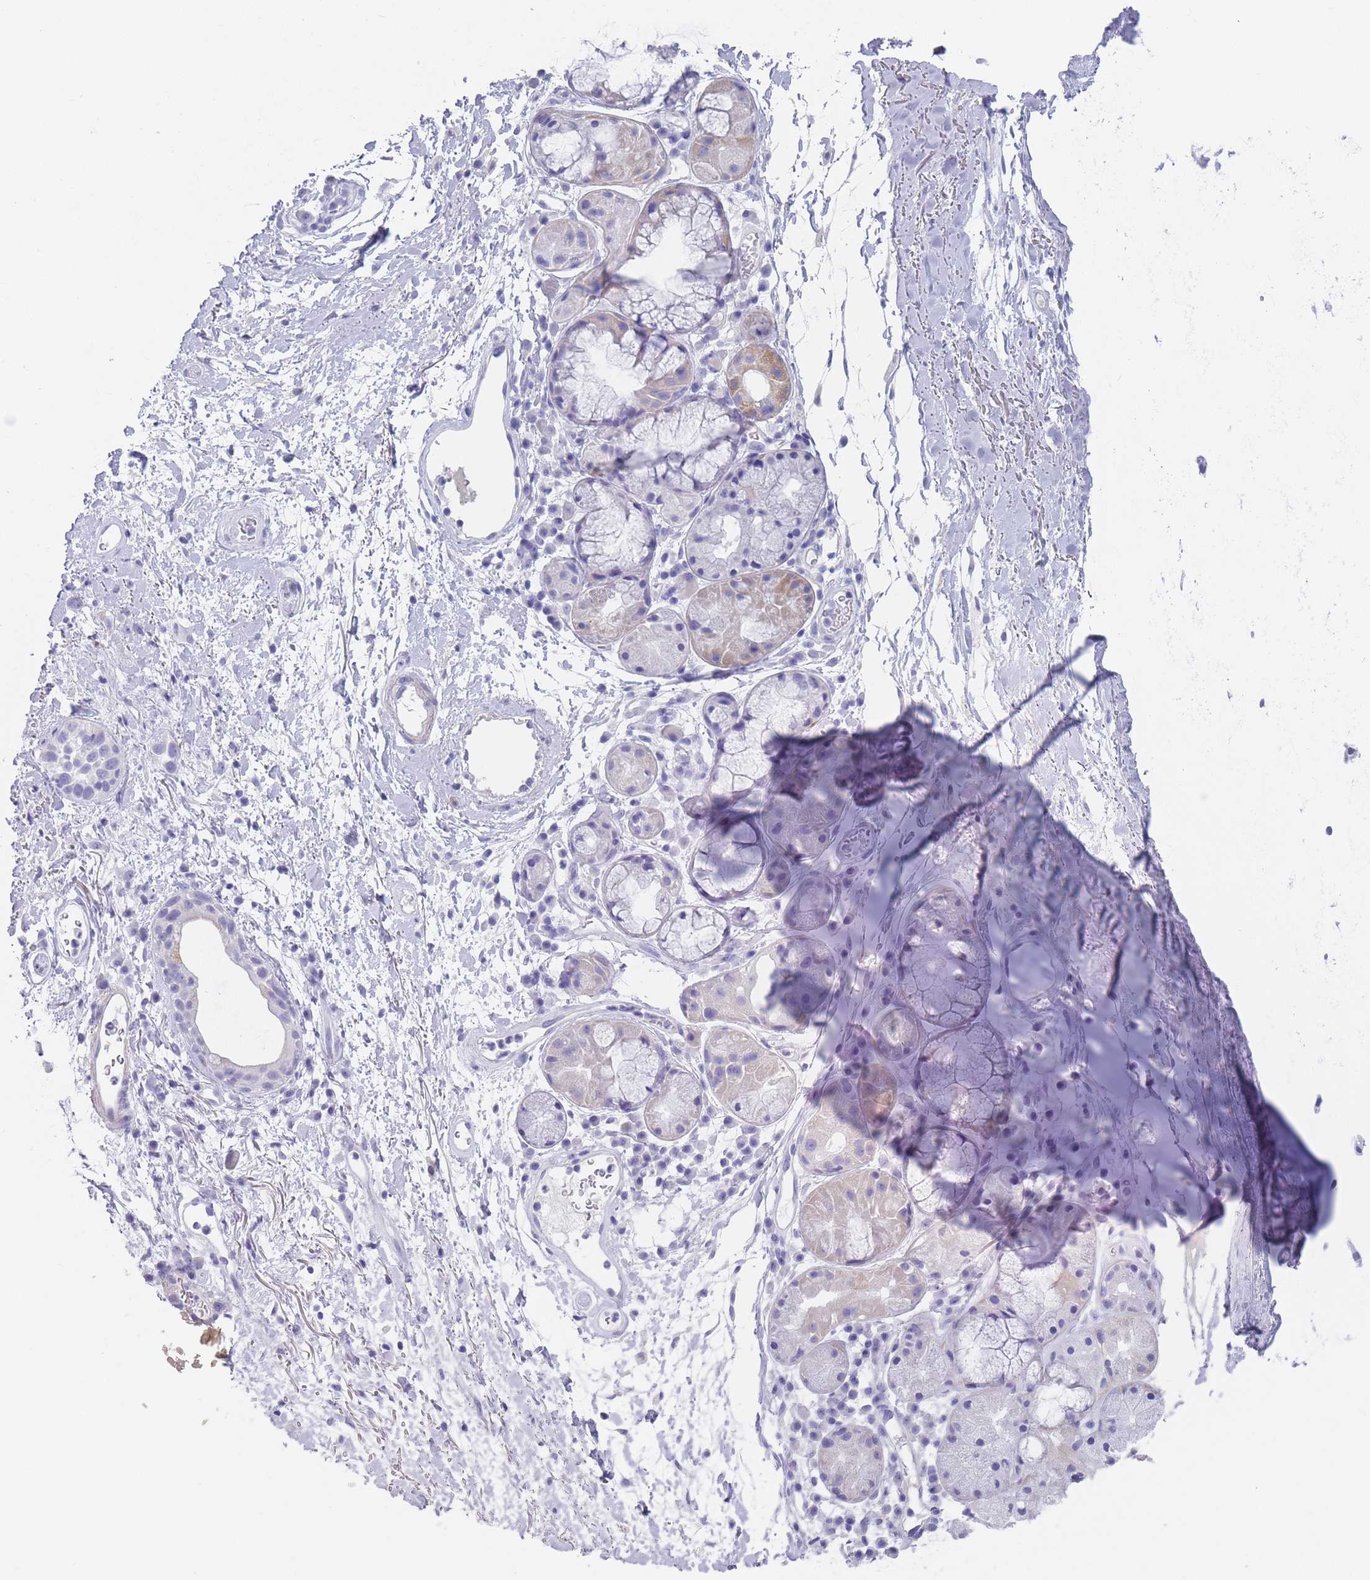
{"staining": {"intensity": "negative", "quantity": "none", "location": "none"}, "tissue": "adipose tissue", "cell_type": "Adipocytes", "image_type": "normal", "snomed": [{"axis": "morphology", "description": "Normal tissue, NOS"}, {"axis": "topography", "description": "Cartilage tissue"}], "caption": "A high-resolution histopathology image shows IHC staining of benign adipose tissue, which shows no significant staining in adipocytes. (Stains: DAB (3,3'-diaminobenzidine) immunohistochemistry with hematoxylin counter stain, Microscopy: brightfield microscopy at high magnification).", "gene": "SCCPDH", "patient": {"sex": "male", "age": 80}}